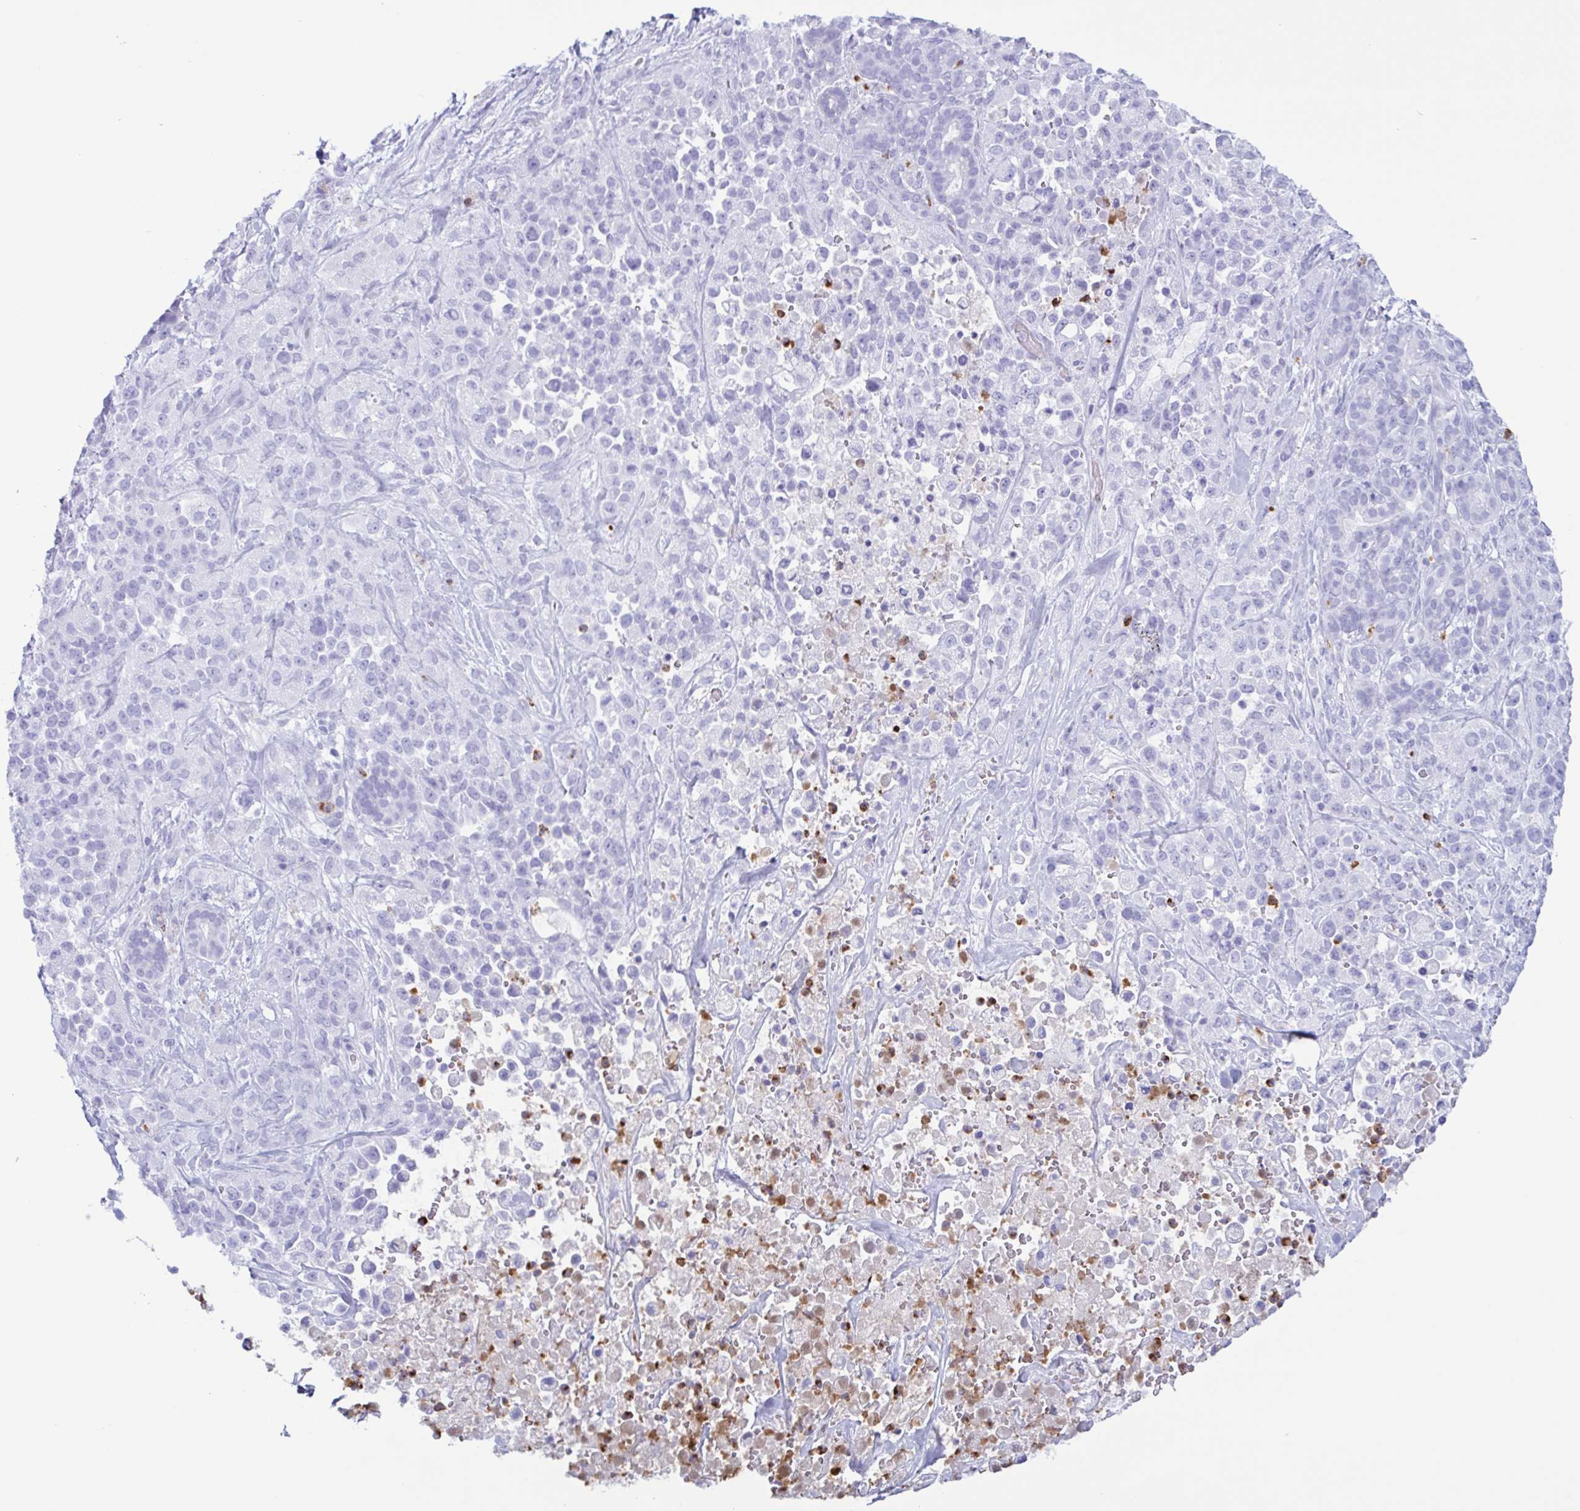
{"staining": {"intensity": "negative", "quantity": "none", "location": "none"}, "tissue": "pancreatic cancer", "cell_type": "Tumor cells", "image_type": "cancer", "snomed": [{"axis": "morphology", "description": "Adenocarcinoma, NOS"}, {"axis": "topography", "description": "Pancreas"}], "caption": "A micrograph of human adenocarcinoma (pancreatic) is negative for staining in tumor cells.", "gene": "LTF", "patient": {"sex": "male", "age": 44}}